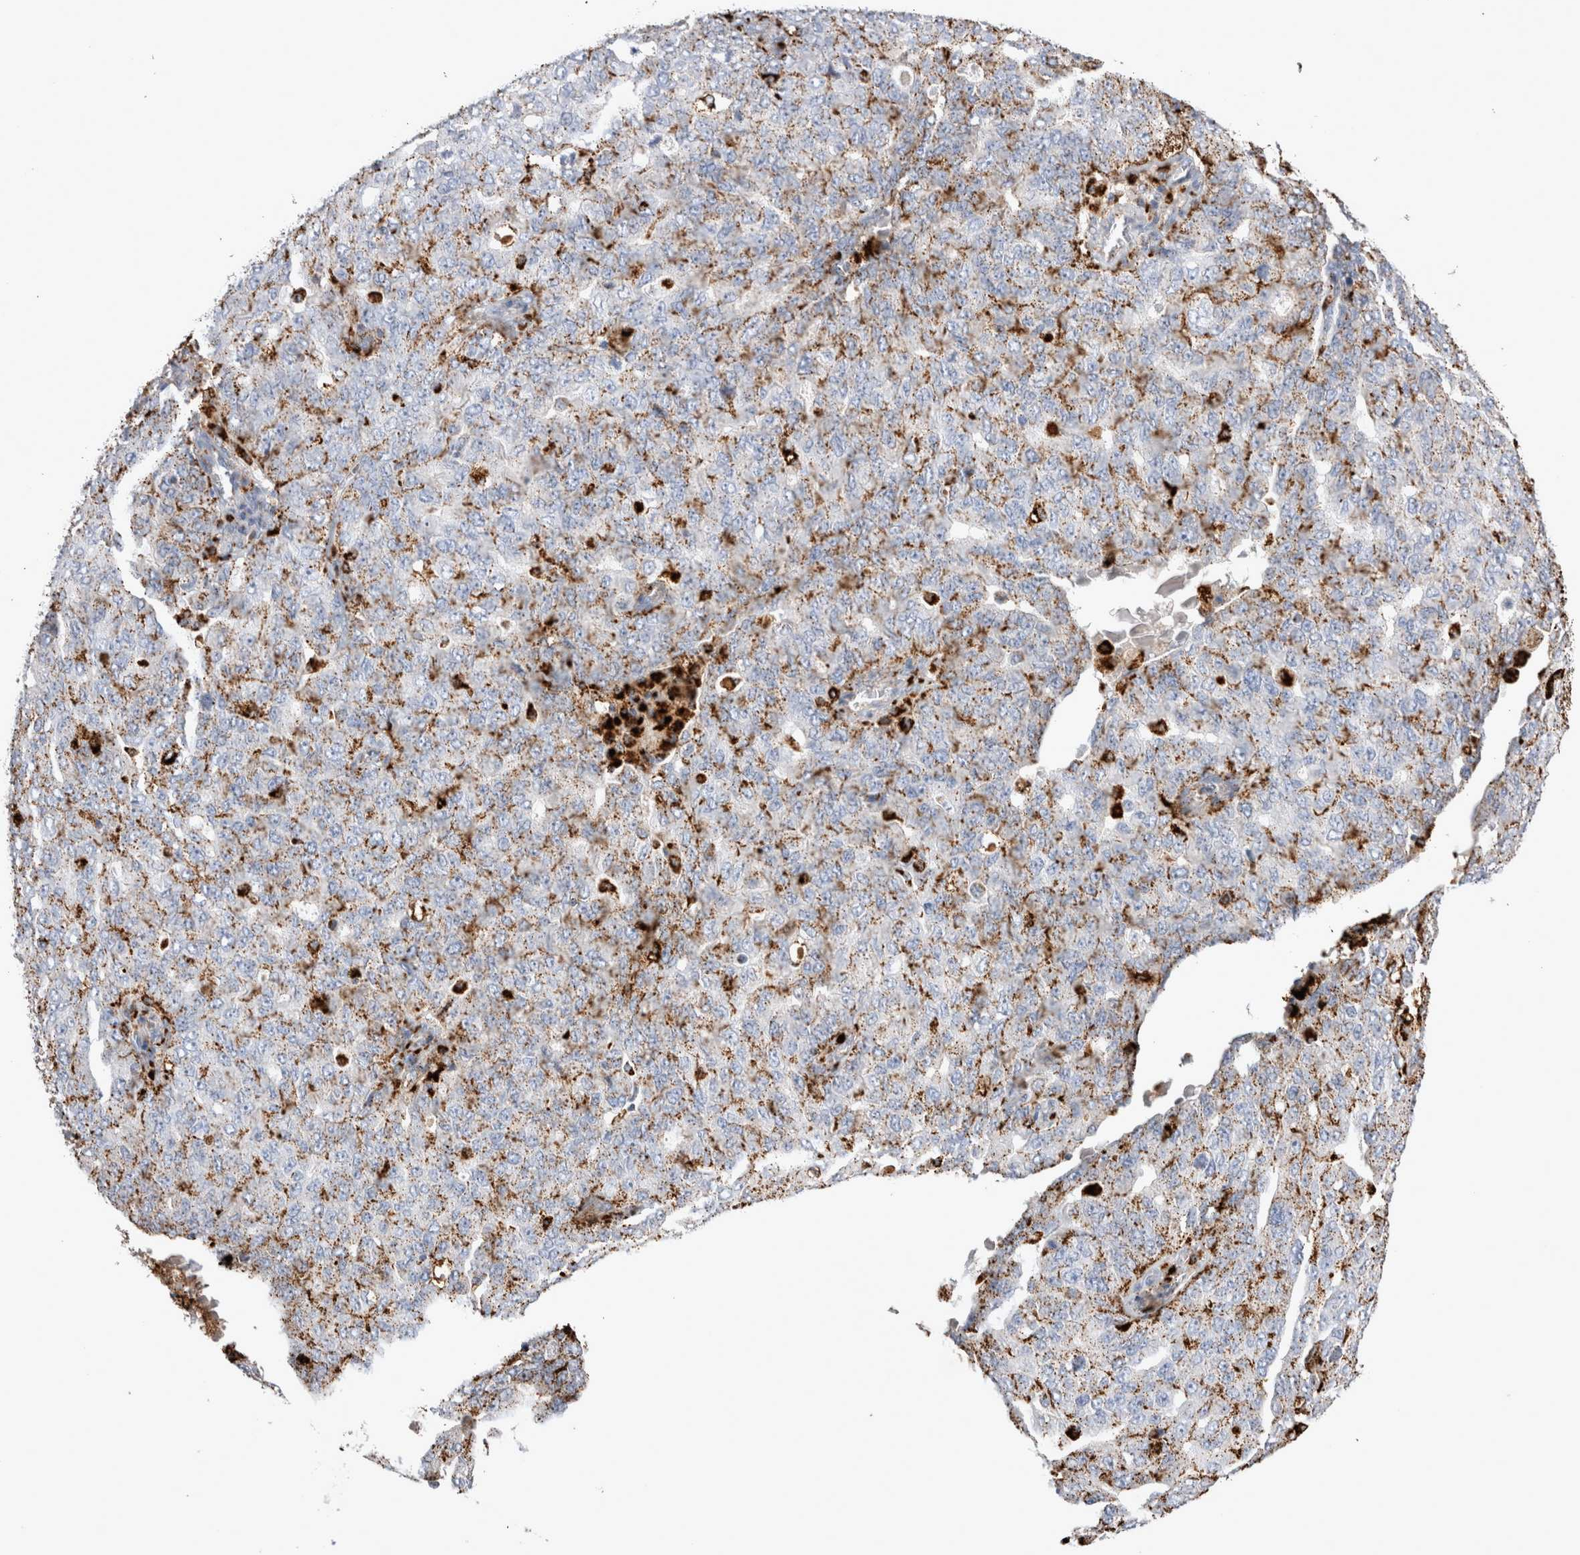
{"staining": {"intensity": "moderate", "quantity": ">75%", "location": "cytoplasmic/membranous"}, "tissue": "ovarian cancer", "cell_type": "Tumor cells", "image_type": "cancer", "snomed": [{"axis": "morphology", "description": "Carcinoma, endometroid"}, {"axis": "topography", "description": "Ovary"}], "caption": "Immunohistochemical staining of human ovarian cancer (endometroid carcinoma) exhibits medium levels of moderate cytoplasmic/membranous protein expression in approximately >75% of tumor cells.", "gene": "CTSA", "patient": {"sex": "female", "age": 62}}